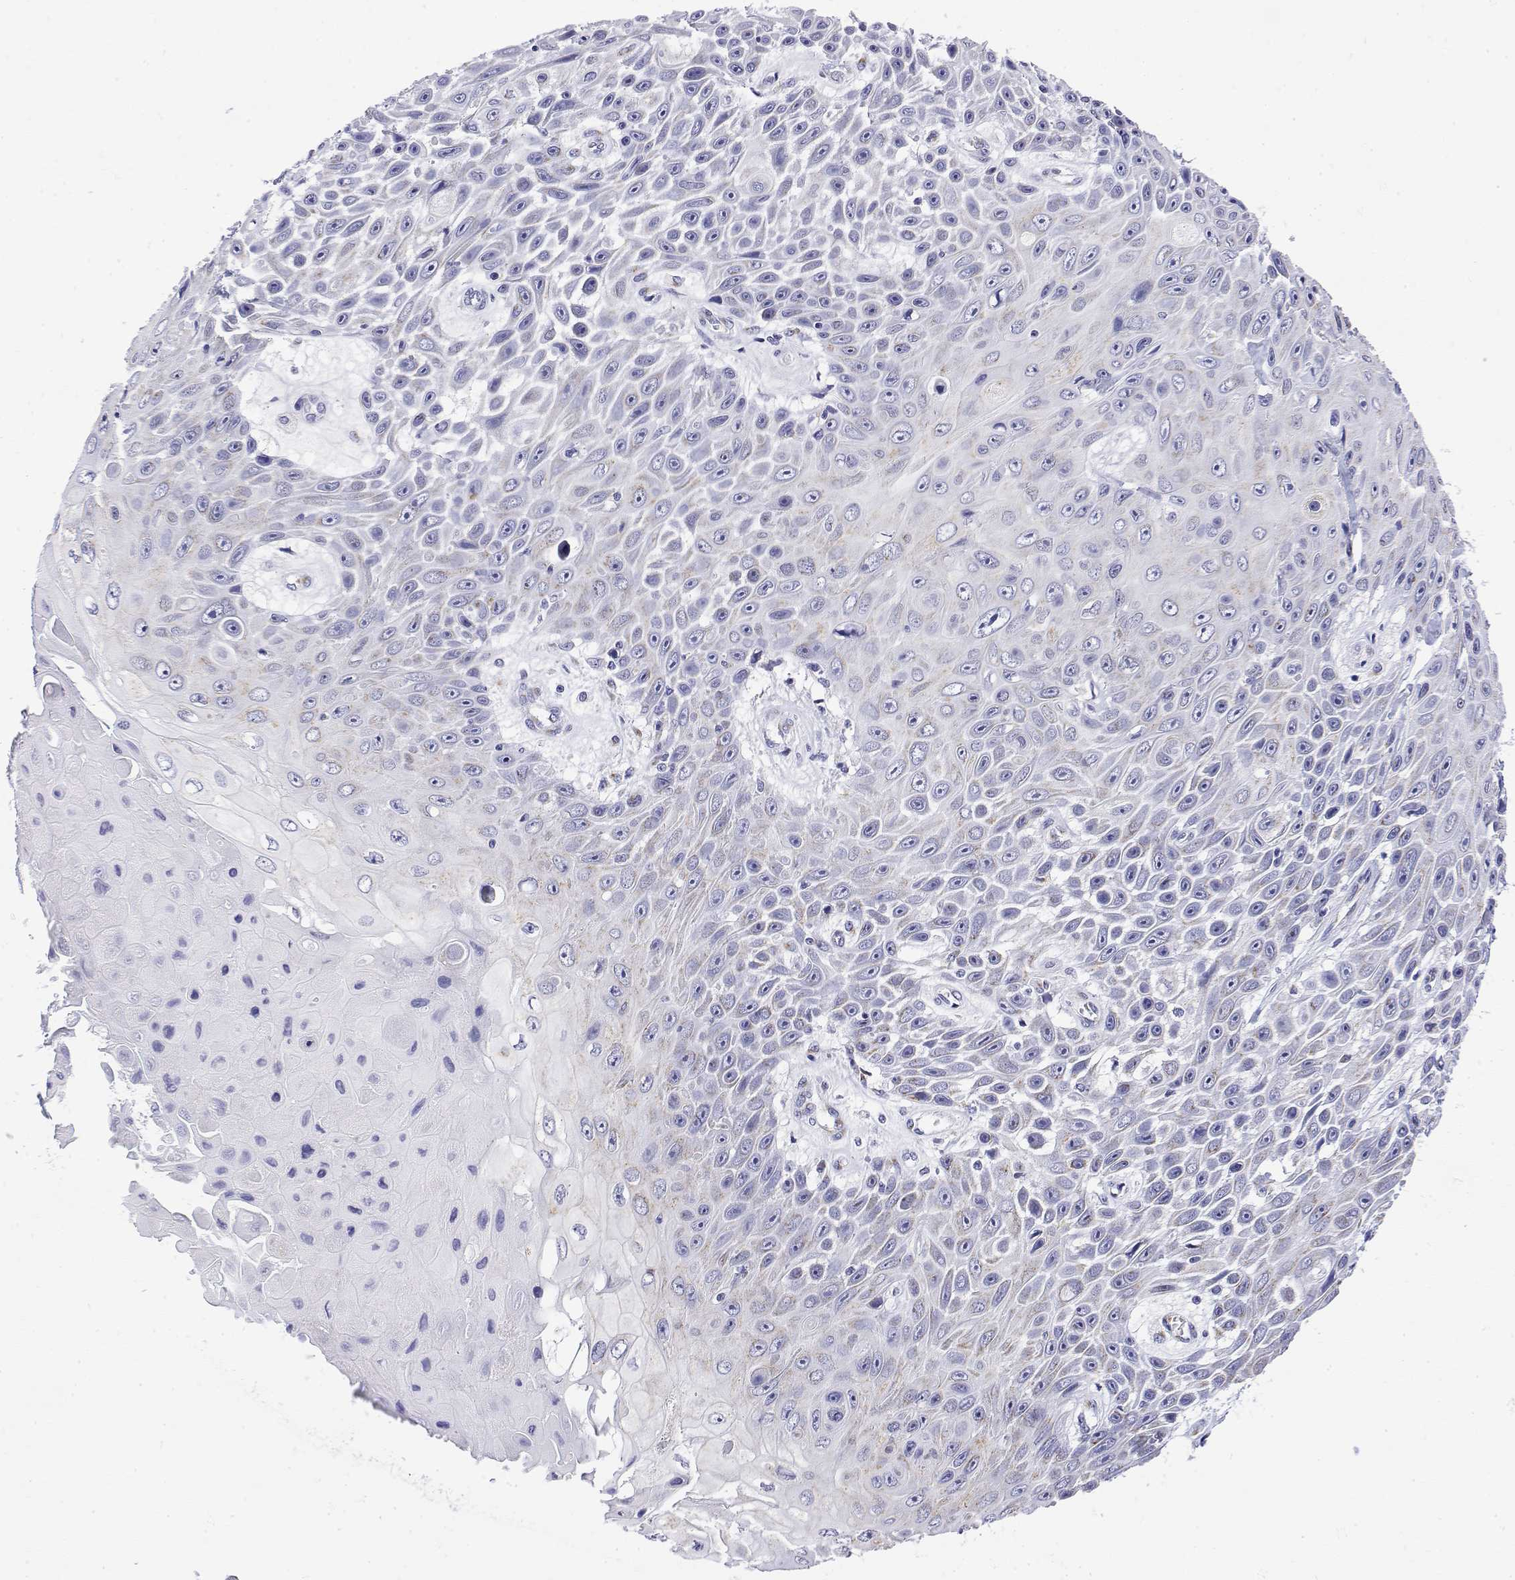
{"staining": {"intensity": "negative", "quantity": "none", "location": "none"}, "tissue": "skin cancer", "cell_type": "Tumor cells", "image_type": "cancer", "snomed": [{"axis": "morphology", "description": "Squamous cell carcinoma, NOS"}, {"axis": "topography", "description": "Skin"}], "caption": "Squamous cell carcinoma (skin) was stained to show a protein in brown. There is no significant positivity in tumor cells.", "gene": "YIPF3", "patient": {"sex": "male", "age": 82}}